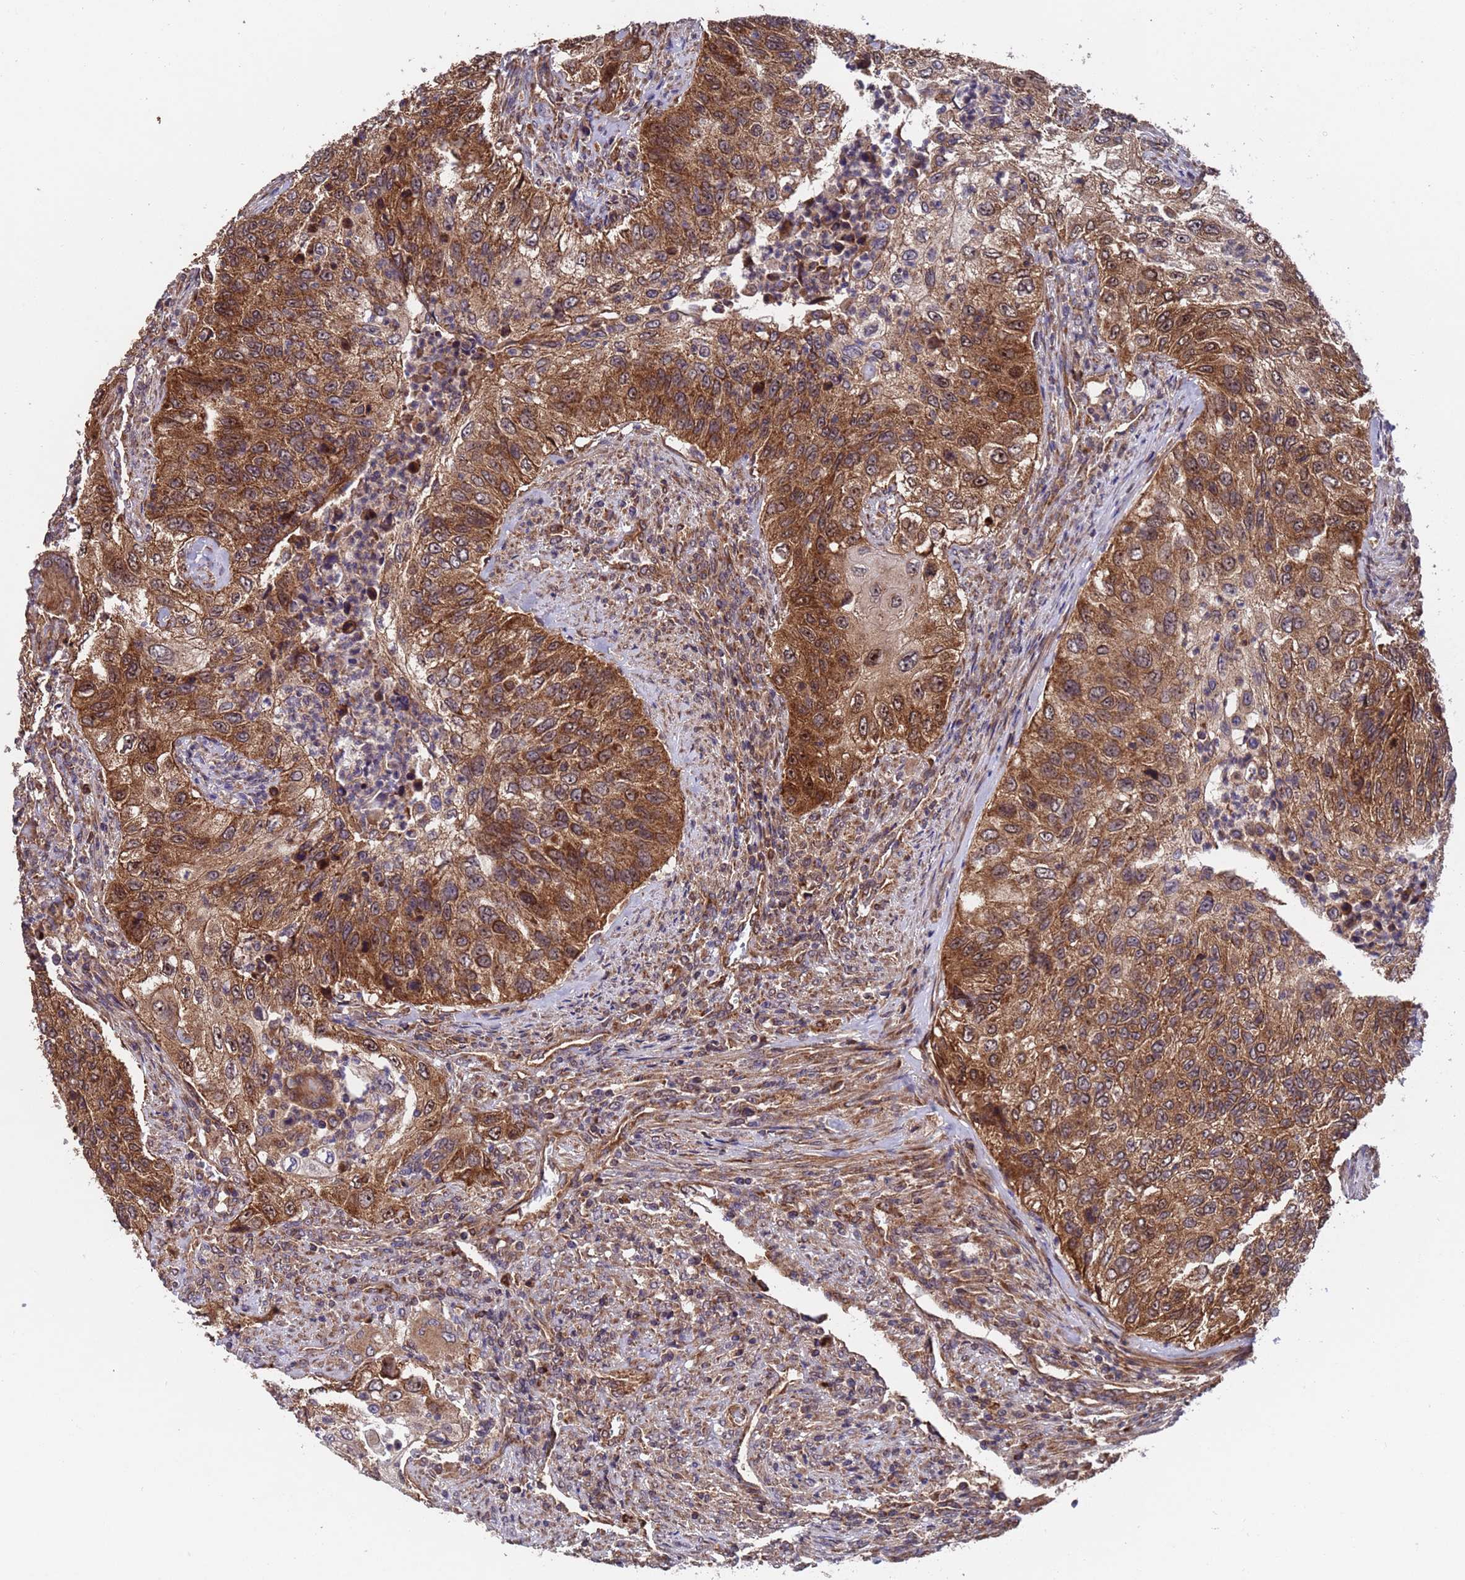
{"staining": {"intensity": "strong", "quantity": ">75%", "location": "cytoplasmic/membranous"}, "tissue": "urothelial cancer", "cell_type": "Tumor cells", "image_type": "cancer", "snomed": [{"axis": "morphology", "description": "Urothelial carcinoma, High grade"}, {"axis": "topography", "description": "Urinary bladder"}], "caption": "High-magnification brightfield microscopy of high-grade urothelial carcinoma stained with DAB (3,3'-diaminobenzidine) (brown) and counterstained with hematoxylin (blue). tumor cells exhibit strong cytoplasmic/membranous positivity is identified in about>75% of cells.", "gene": "TSR3", "patient": {"sex": "female", "age": 60}}